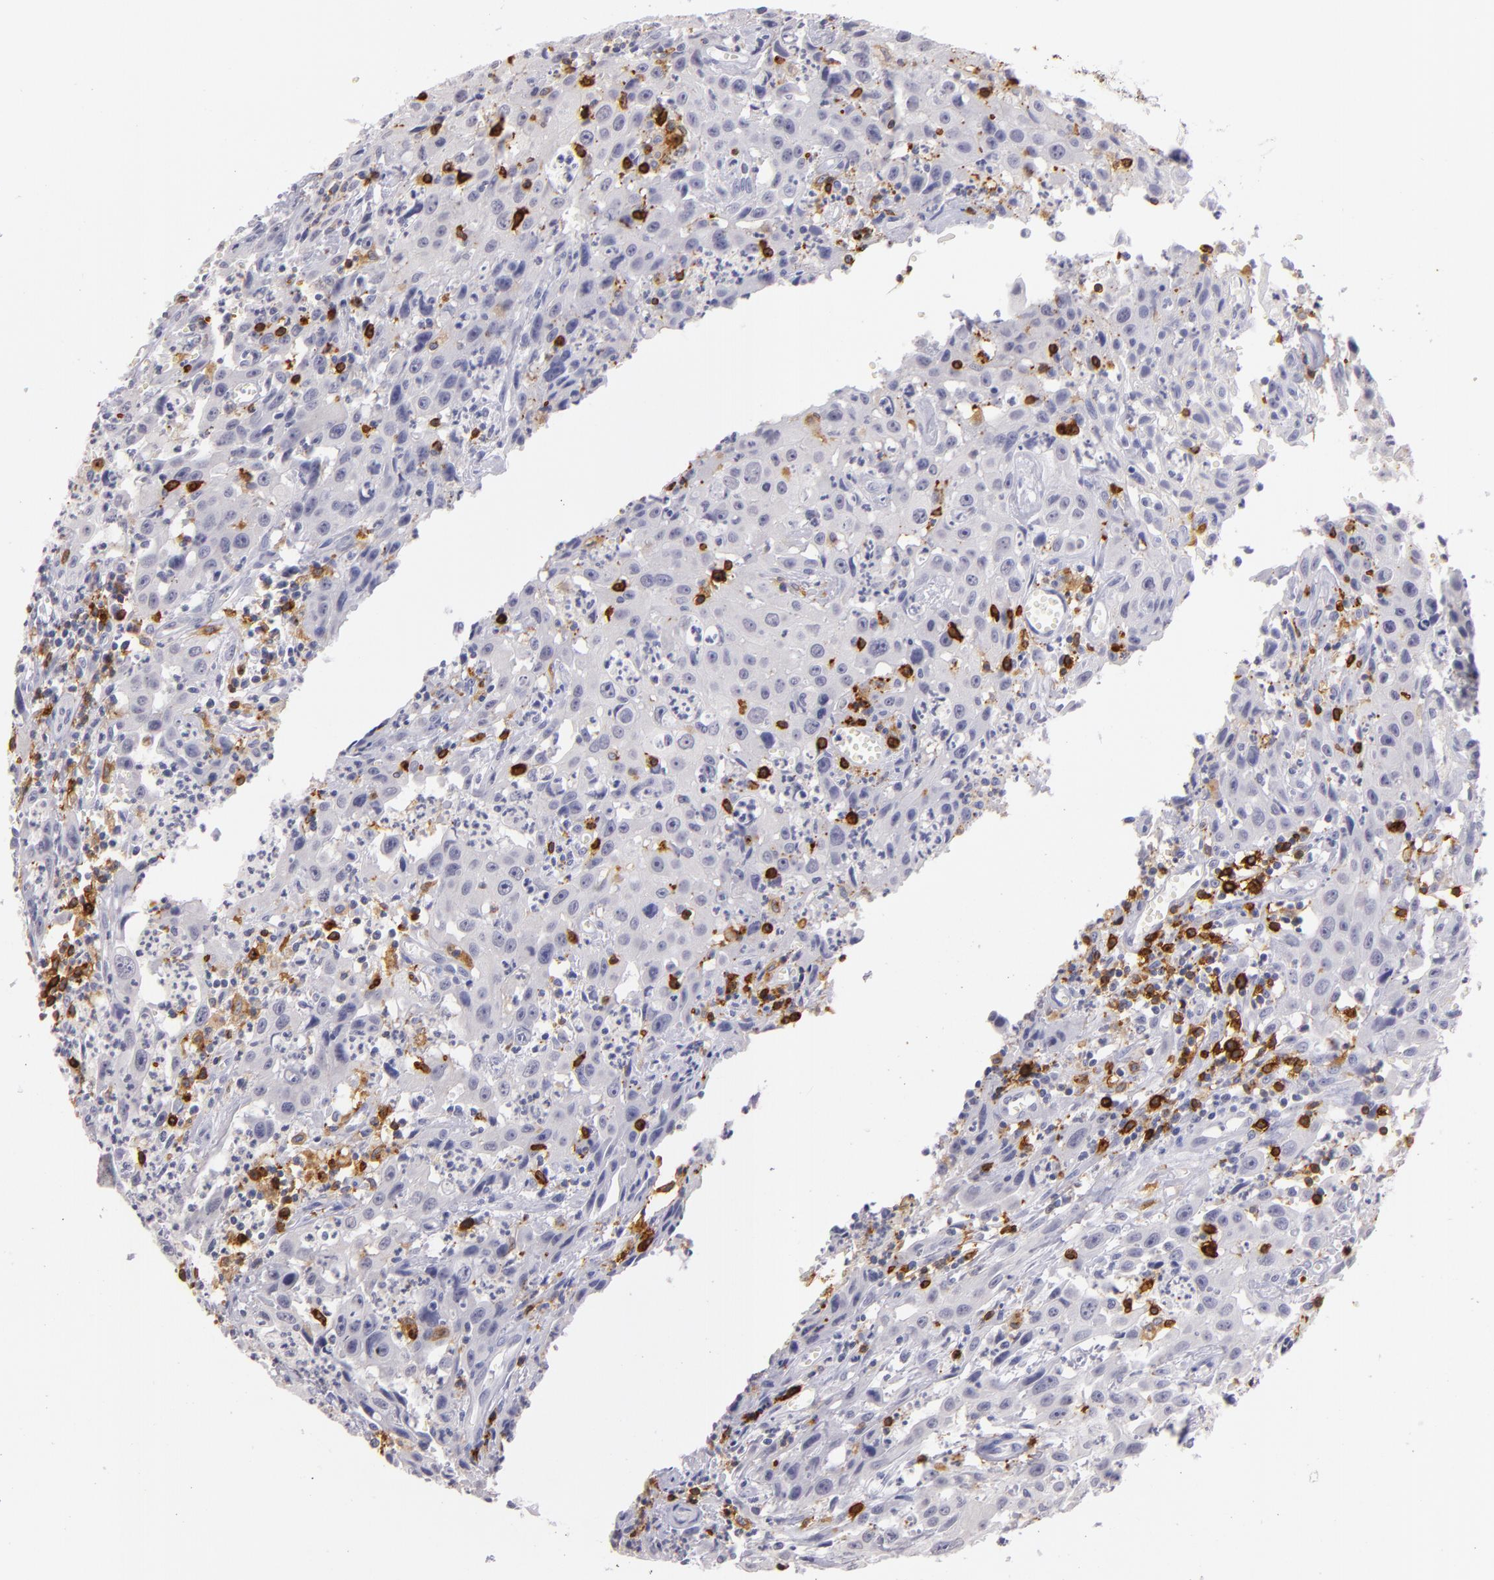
{"staining": {"intensity": "negative", "quantity": "none", "location": "none"}, "tissue": "urothelial cancer", "cell_type": "Tumor cells", "image_type": "cancer", "snomed": [{"axis": "morphology", "description": "Urothelial carcinoma, High grade"}, {"axis": "topography", "description": "Urinary bladder"}], "caption": "There is no significant positivity in tumor cells of high-grade urothelial carcinoma. Nuclei are stained in blue.", "gene": "IL2RA", "patient": {"sex": "male", "age": 66}}